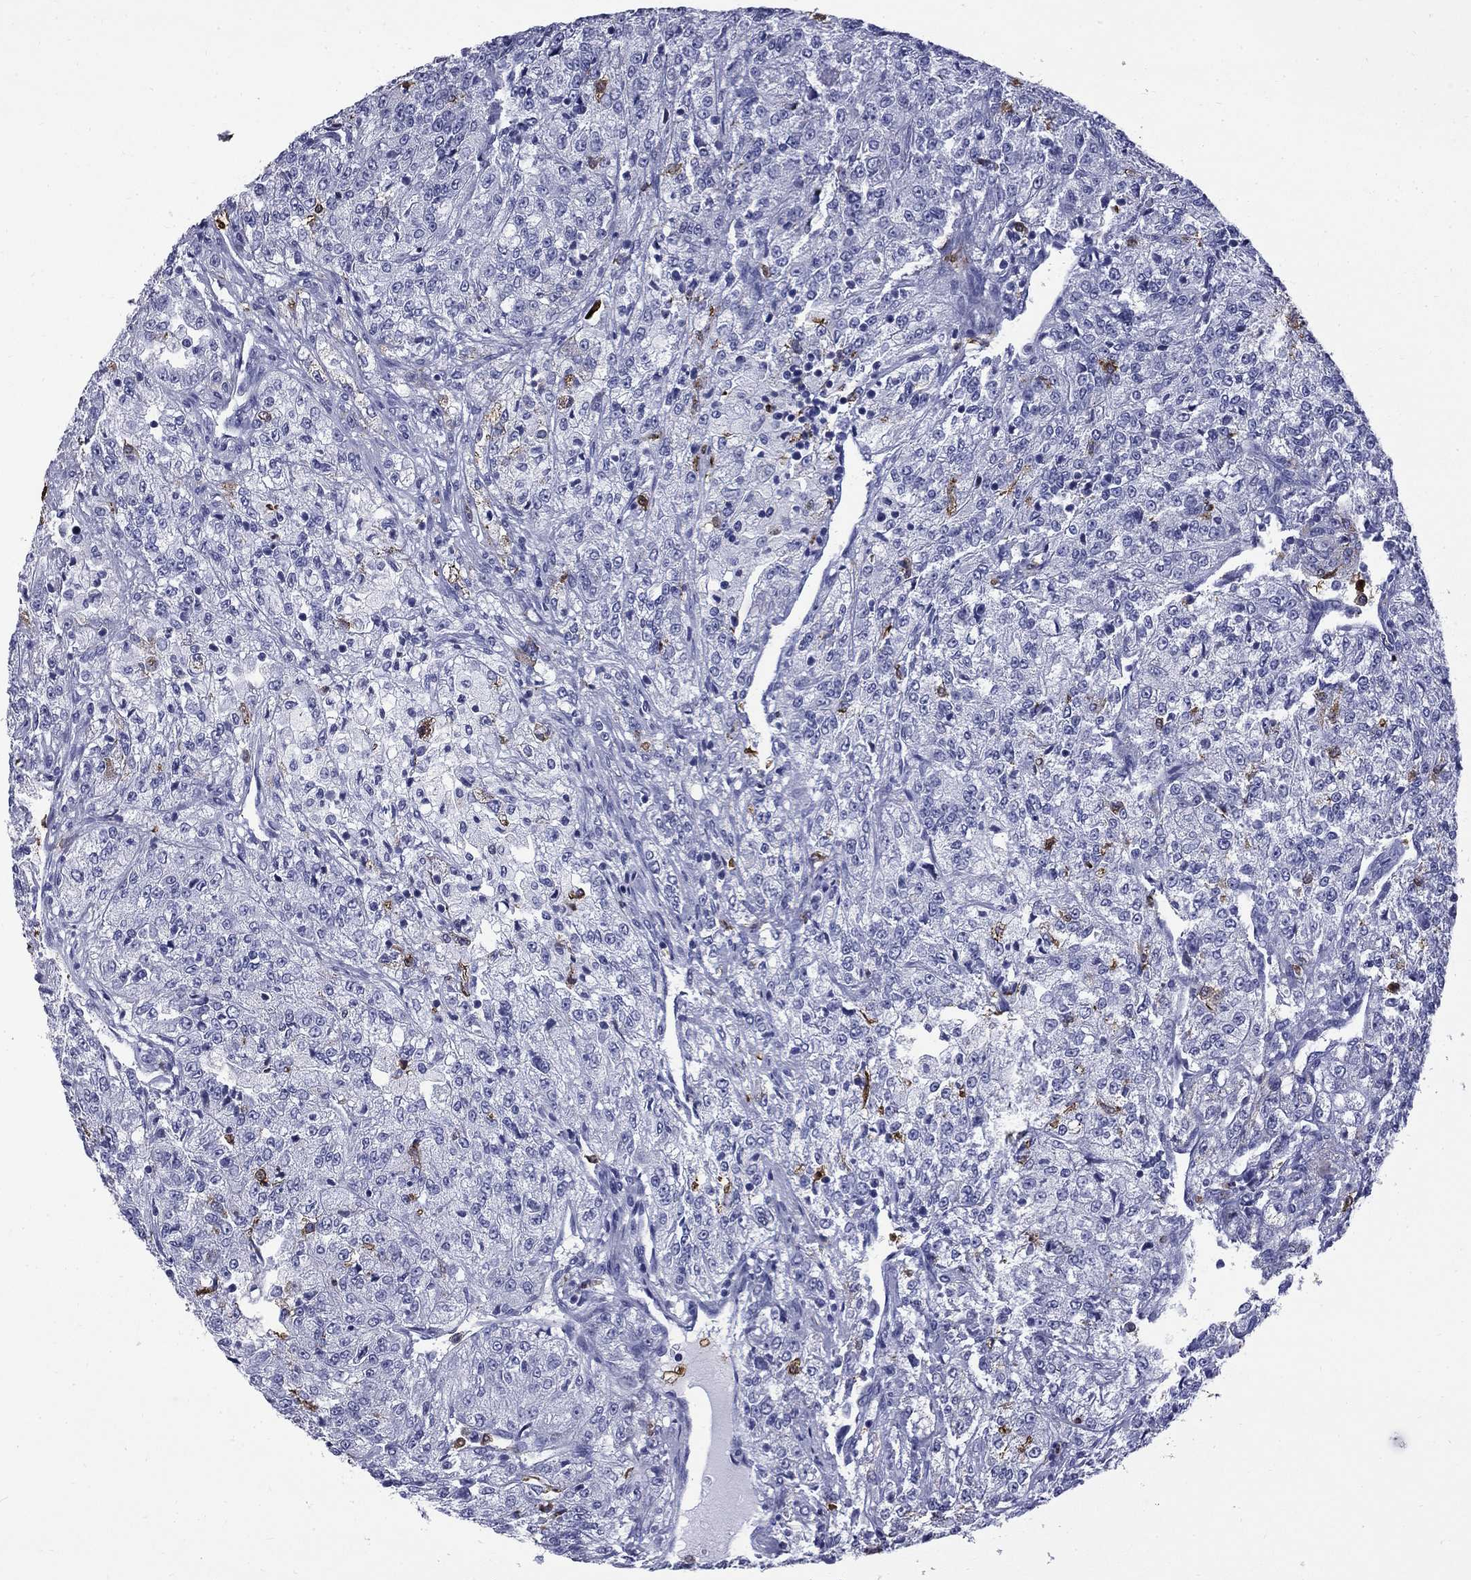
{"staining": {"intensity": "negative", "quantity": "none", "location": "none"}, "tissue": "renal cancer", "cell_type": "Tumor cells", "image_type": "cancer", "snomed": [{"axis": "morphology", "description": "Adenocarcinoma, NOS"}, {"axis": "topography", "description": "Kidney"}], "caption": "Immunohistochemistry (IHC) of renal cancer exhibits no positivity in tumor cells.", "gene": "TRIM29", "patient": {"sex": "female", "age": 63}}